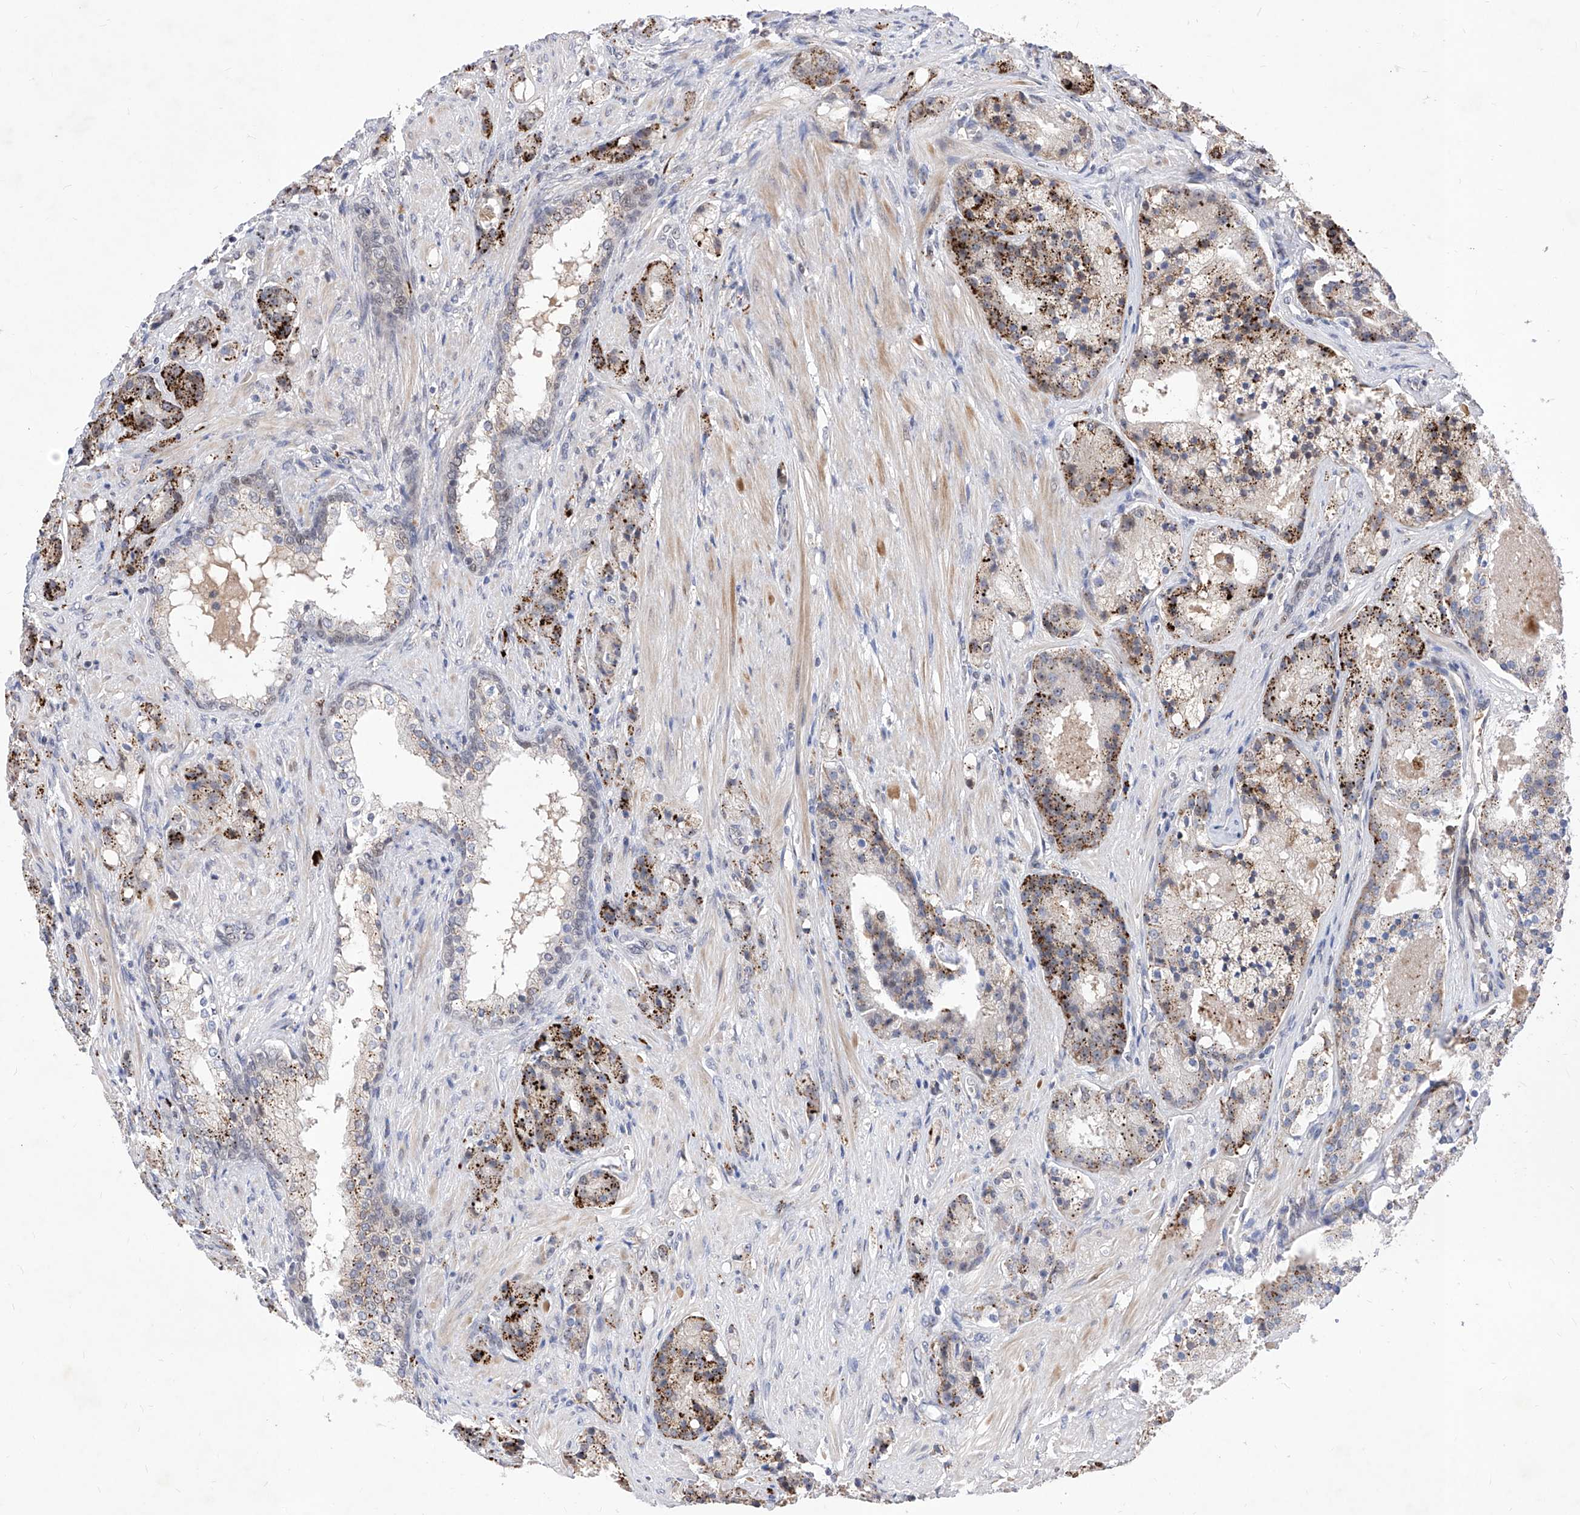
{"staining": {"intensity": "moderate", "quantity": "25%-75%", "location": "cytoplasmic/membranous"}, "tissue": "prostate cancer", "cell_type": "Tumor cells", "image_type": "cancer", "snomed": [{"axis": "morphology", "description": "Adenocarcinoma, High grade"}, {"axis": "topography", "description": "Prostate"}], "caption": "Moderate cytoplasmic/membranous expression is appreciated in about 25%-75% of tumor cells in prostate cancer. (Brightfield microscopy of DAB IHC at high magnification).", "gene": "LGR4", "patient": {"sex": "male", "age": 60}}